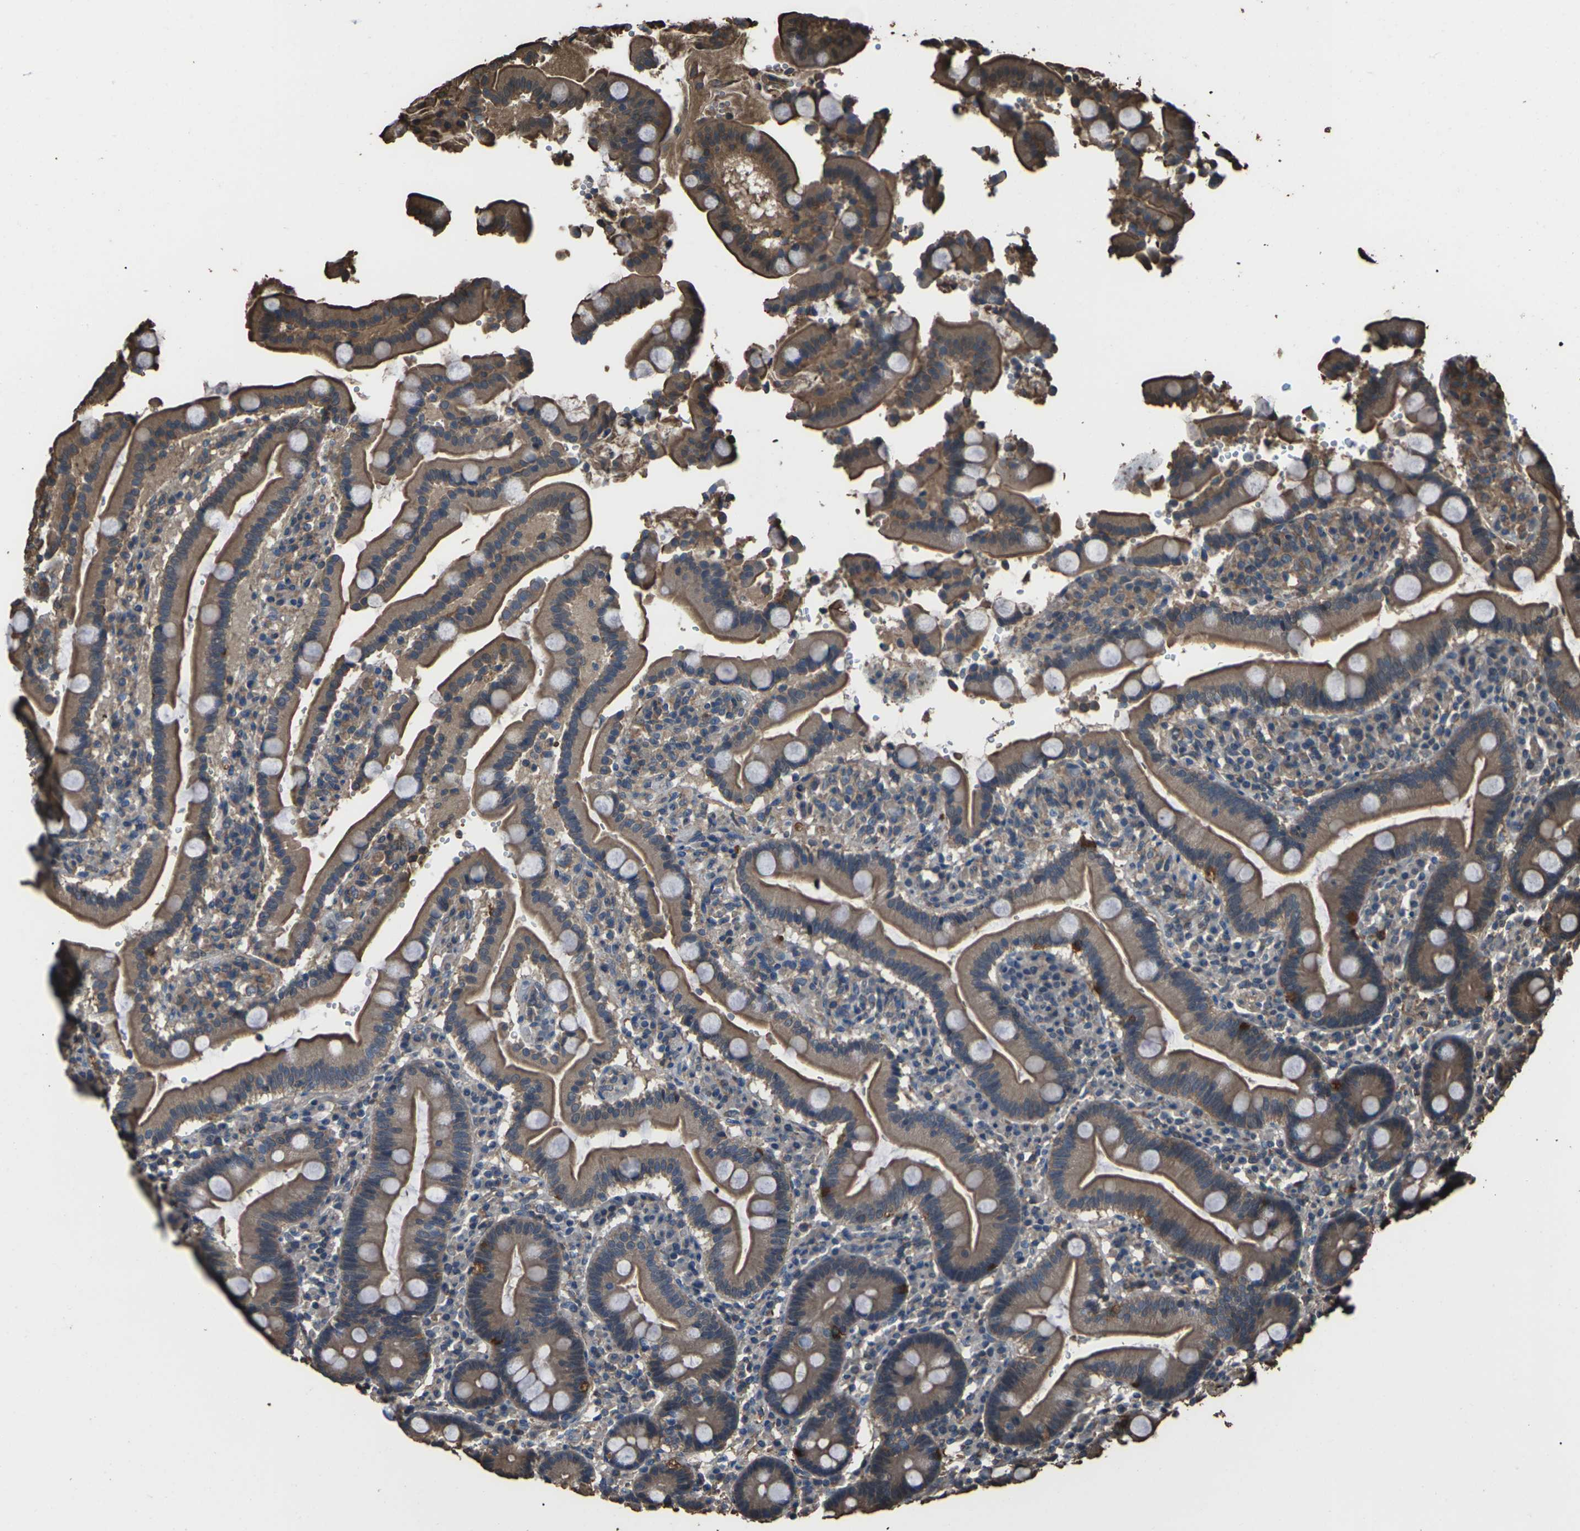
{"staining": {"intensity": "moderate", "quantity": ">75%", "location": "cytoplasmic/membranous"}, "tissue": "duodenum", "cell_type": "Glandular cells", "image_type": "normal", "snomed": [{"axis": "morphology", "description": "Normal tissue, NOS"}, {"axis": "topography", "description": "Small intestine, NOS"}], "caption": "Protein analysis of unremarkable duodenum demonstrates moderate cytoplasmic/membranous positivity in about >75% of glandular cells. (brown staining indicates protein expression, while blue staining denotes nuclei).", "gene": "DHPS", "patient": {"sex": "female", "age": 71}}